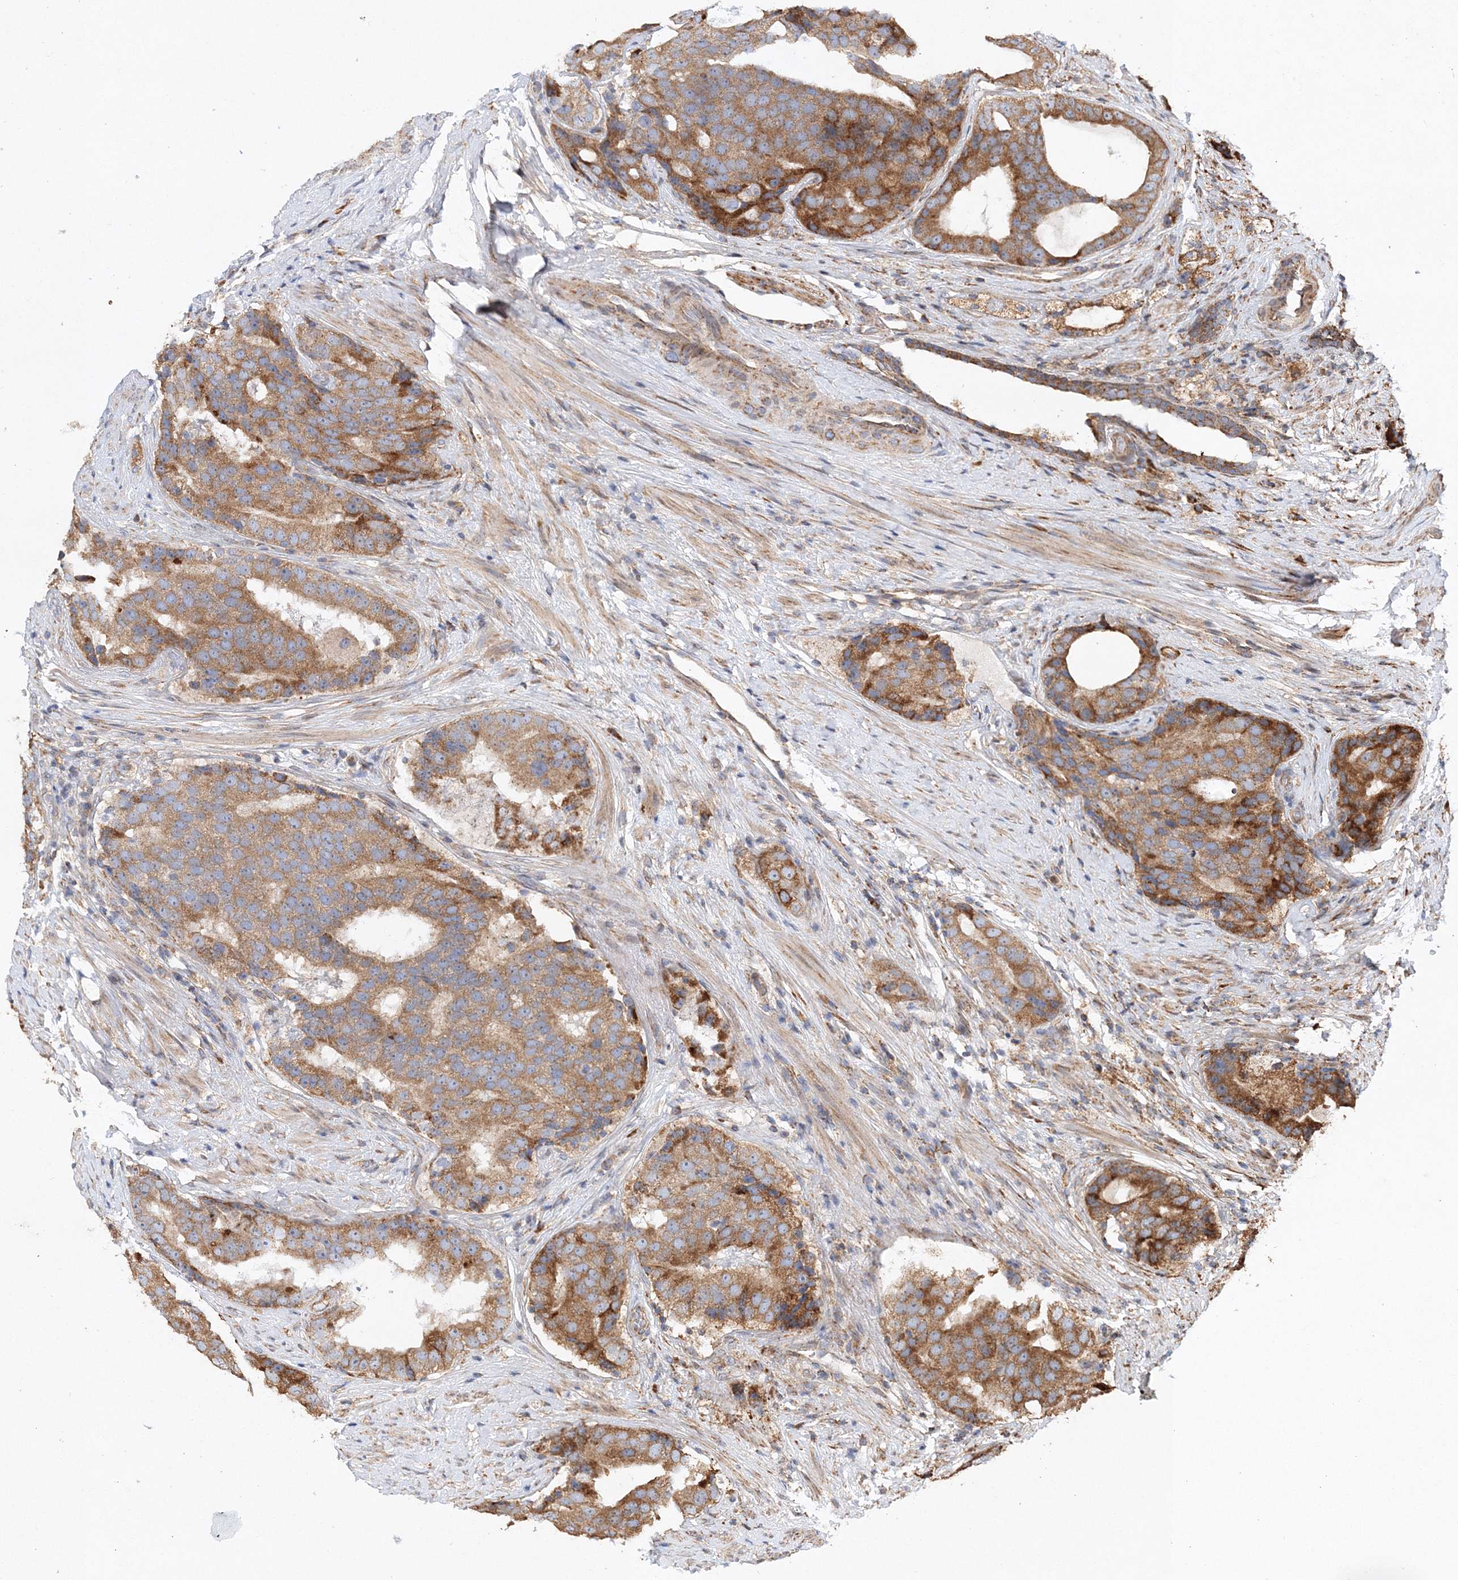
{"staining": {"intensity": "moderate", "quantity": ">75%", "location": "cytoplasmic/membranous"}, "tissue": "prostate cancer", "cell_type": "Tumor cells", "image_type": "cancer", "snomed": [{"axis": "morphology", "description": "Adenocarcinoma, High grade"}, {"axis": "topography", "description": "Prostate"}], "caption": "Immunohistochemical staining of human prostate cancer (adenocarcinoma (high-grade)) displays moderate cytoplasmic/membranous protein positivity in about >75% of tumor cells. (DAB IHC, brown staining for protein, blue staining for nuclei).", "gene": "ZFYVE16", "patient": {"sex": "male", "age": 56}}